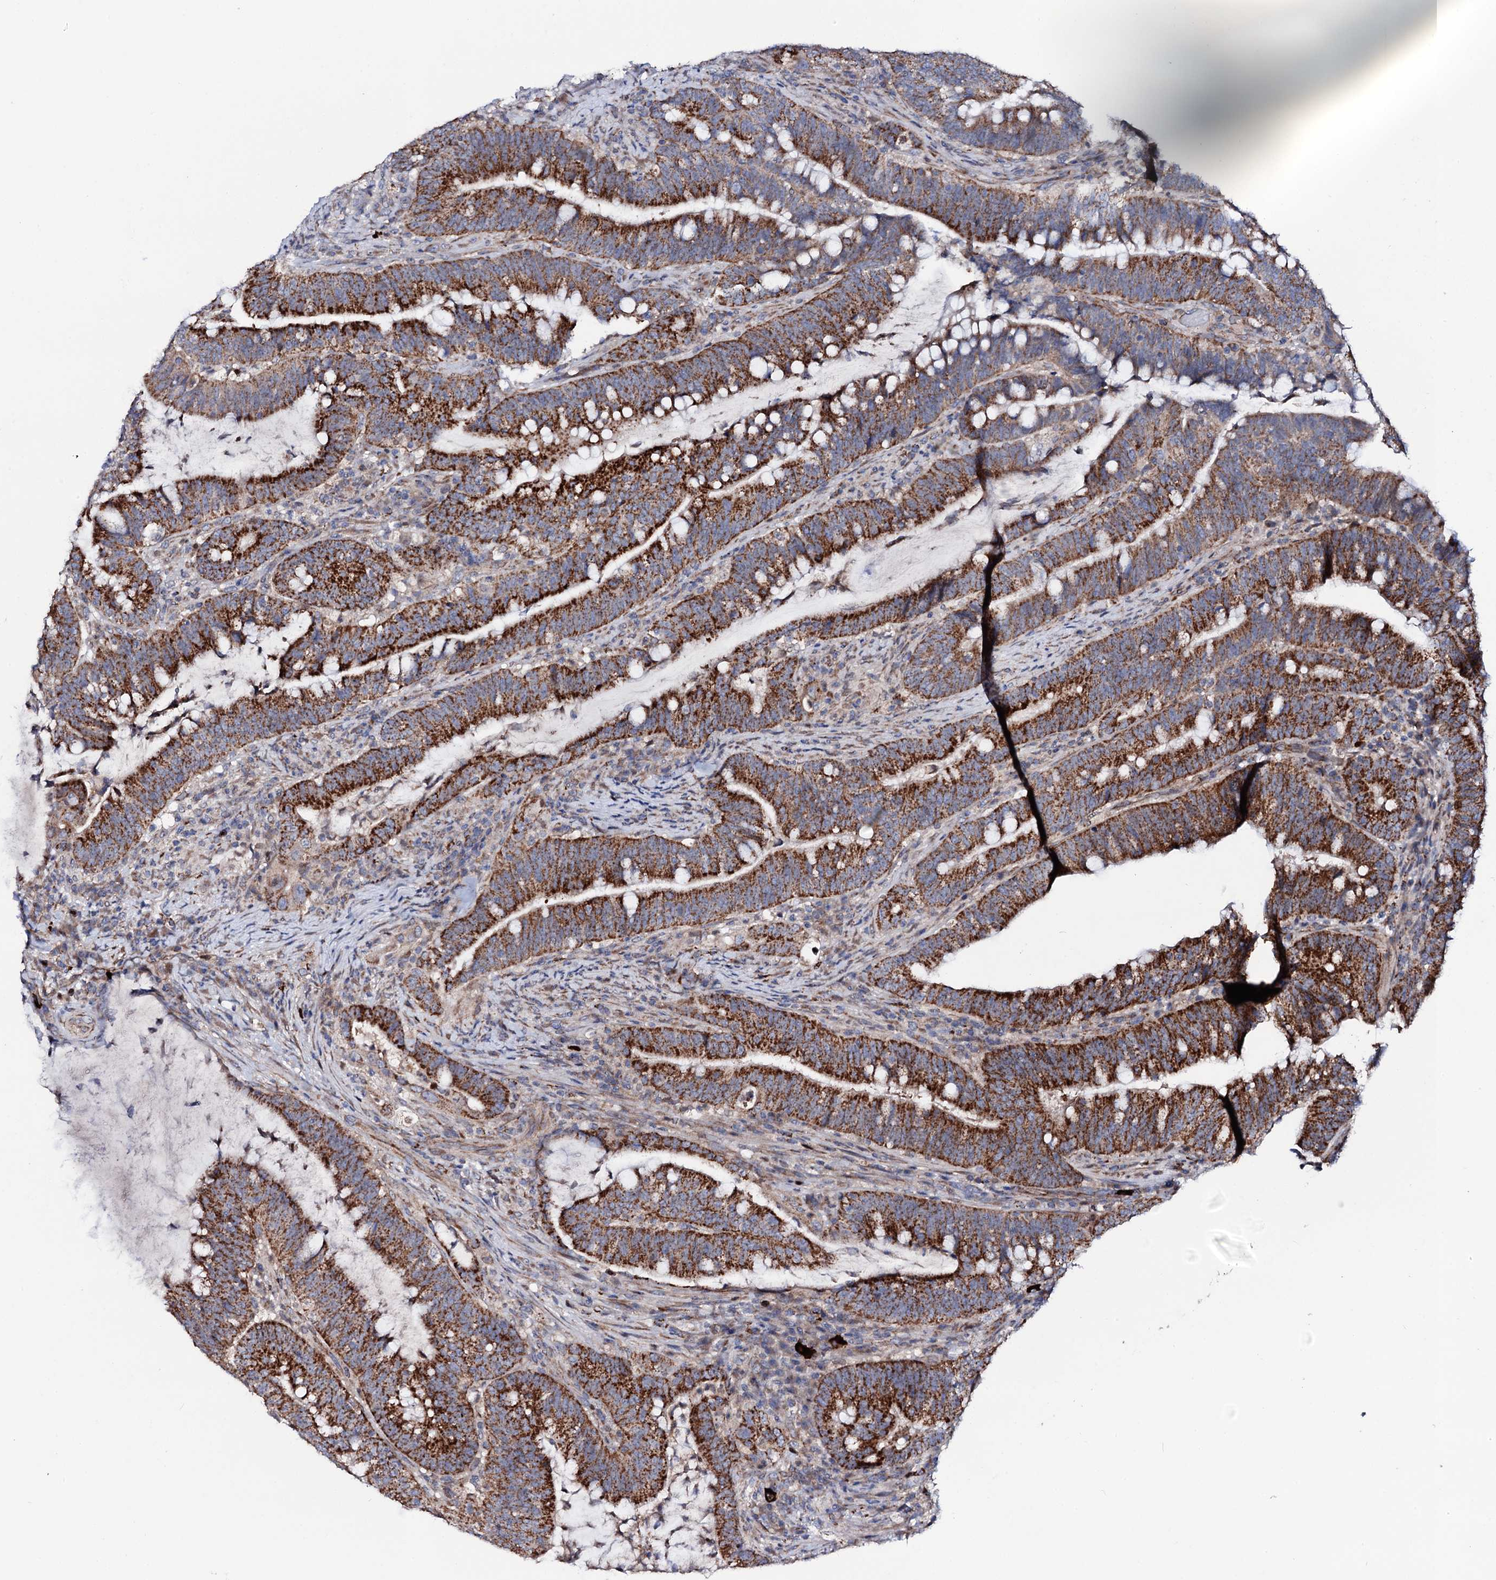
{"staining": {"intensity": "strong", "quantity": ">75%", "location": "cytoplasmic/membranous"}, "tissue": "colorectal cancer", "cell_type": "Tumor cells", "image_type": "cancer", "snomed": [{"axis": "morphology", "description": "Adenocarcinoma, NOS"}, {"axis": "topography", "description": "Colon"}], "caption": "This is a histology image of IHC staining of adenocarcinoma (colorectal), which shows strong staining in the cytoplasmic/membranous of tumor cells.", "gene": "PPP1R3D", "patient": {"sex": "female", "age": 66}}